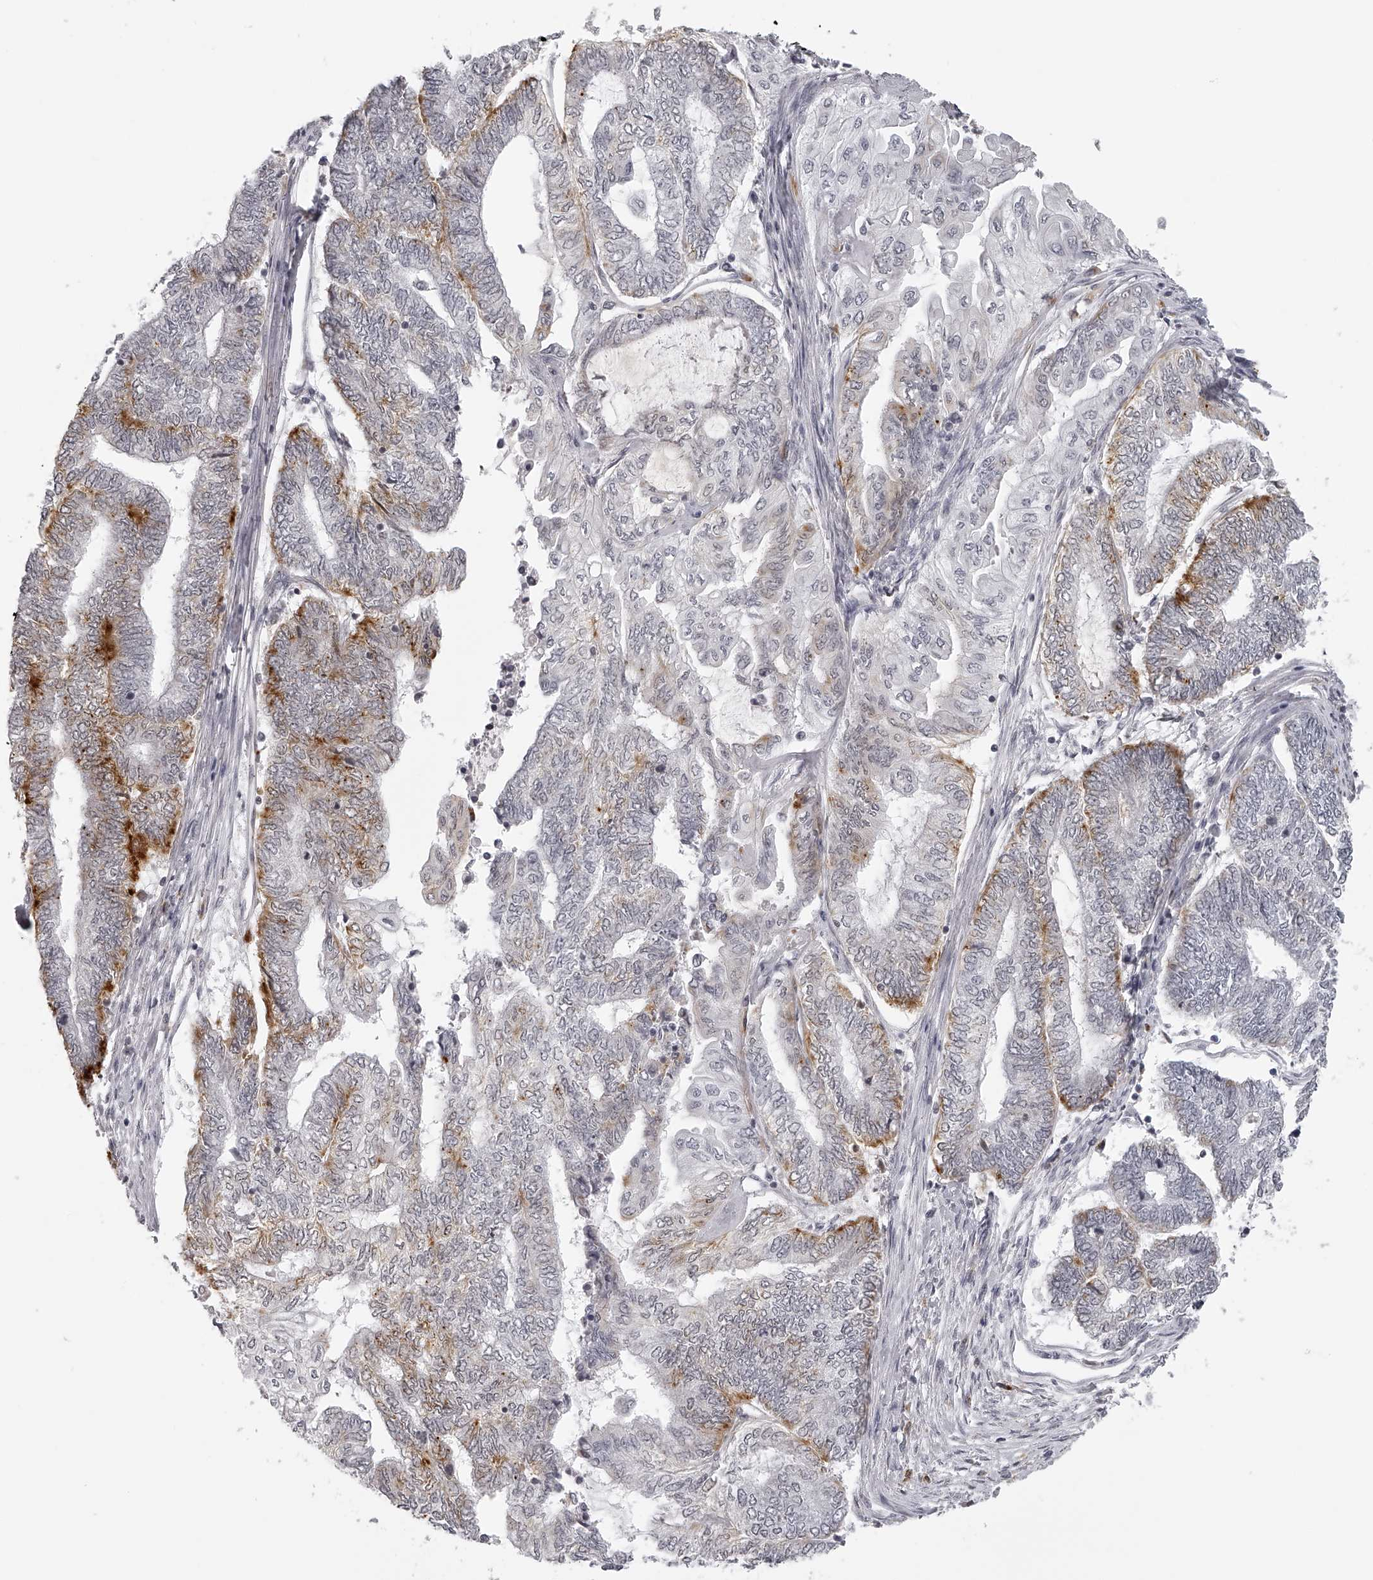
{"staining": {"intensity": "moderate", "quantity": "<25%", "location": "cytoplasmic/membranous"}, "tissue": "endometrial cancer", "cell_type": "Tumor cells", "image_type": "cancer", "snomed": [{"axis": "morphology", "description": "Adenocarcinoma, NOS"}, {"axis": "topography", "description": "Uterus"}, {"axis": "topography", "description": "Endometrium"}], "caption": "This is a histology image of IHC staining of endometrial adenocarcinoma, which shows moderate expression in the cytoplasmic/membranous of tumor cells.", "gene": "RNF220", "patient": {"sex": "female", "age": 70}}